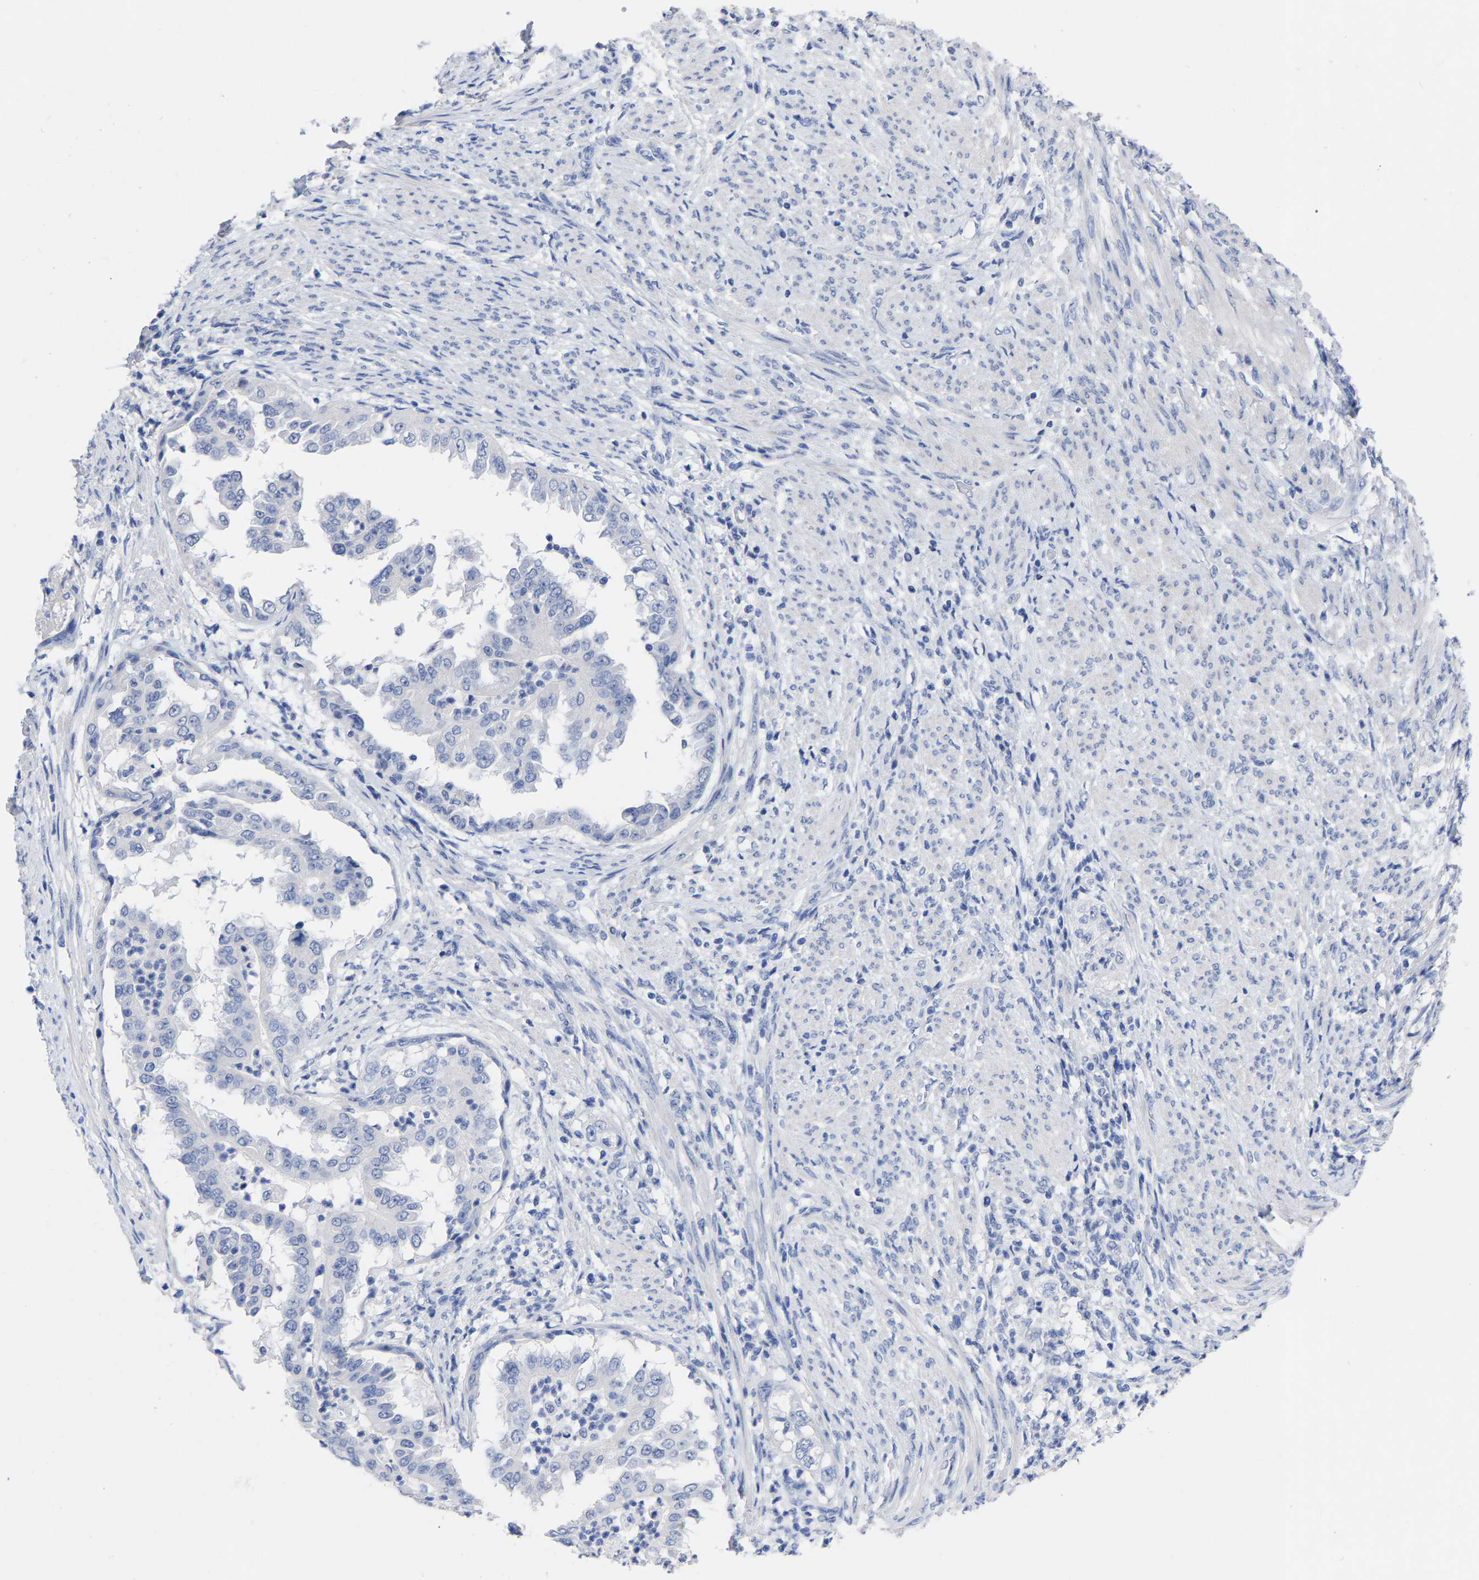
{"staining": {"intensity": "negative", "quantity": "none", "location": "none"}, "tissue": "endometrial cancer", "cell_type": "Tumor cells", "image_type": "cancer", "snomed": [{"axis": "morphology", "description": "Adenocarcinoma, NOS"}, {"axis": "topography", "description": "Endometrium"}], "caption": "Endometrial cancer was stained to show a protein in brown. There is no significant expression in tumor cells.", "gene": "ANXA13", "patient": {"sex": "female", "age": 85}}